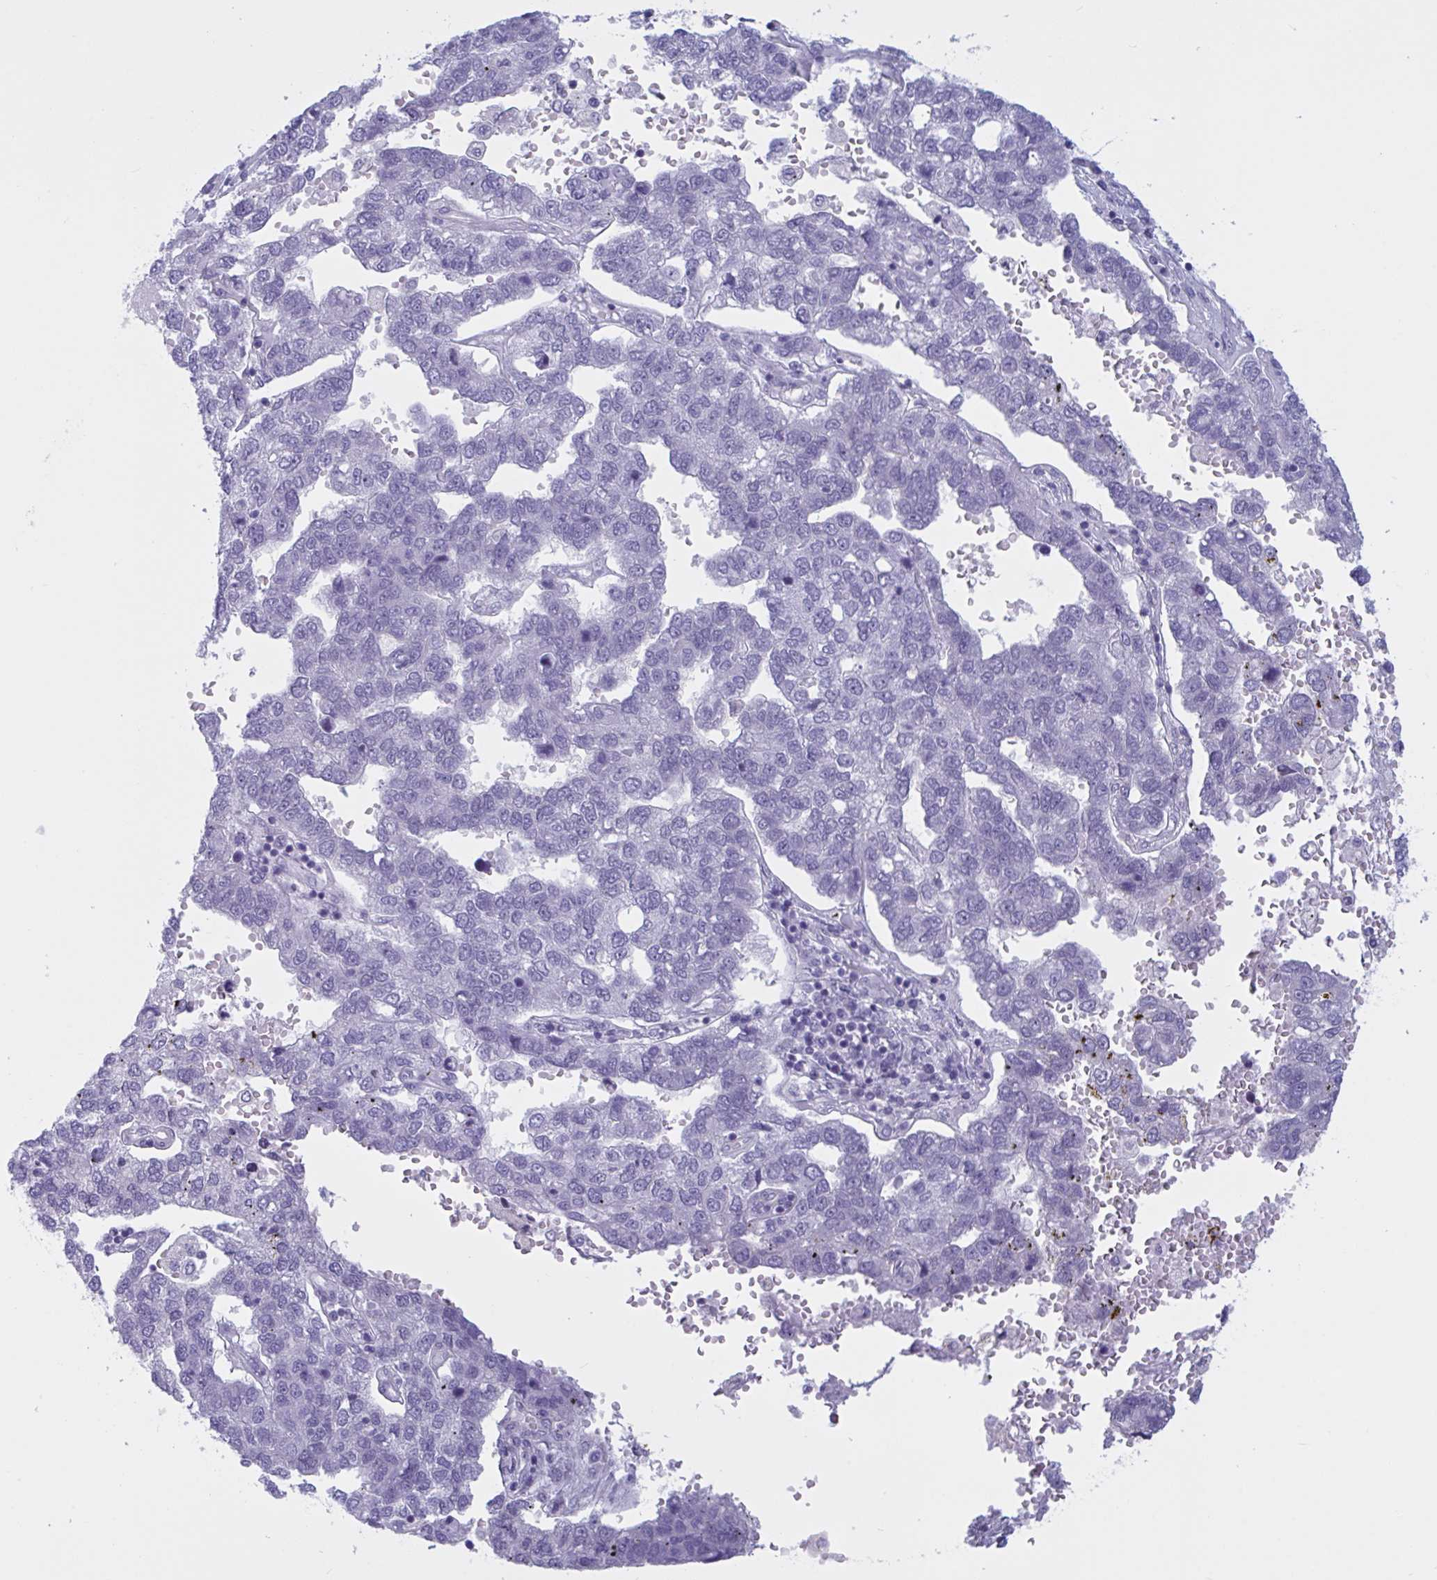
{"staining": {"intensity": "negative", "quantity": "none", "location": "none"}, "tissue": "pancreatic cancer", "cell_type": "Tumor cells", "image_type": "cancer", "snomed": [{"axis": "morphology", "description": "Adenocarcinoma, NOS"}, {"axis": "topography", "description": "Pancreas"}], "caption": "Immunohistochemical staining of human adenocarcinoma (pancreatic) shows no significant staining in tumor cells.", "gene": "OR1L3", "patient": {"sex": "female", "age": 61}}